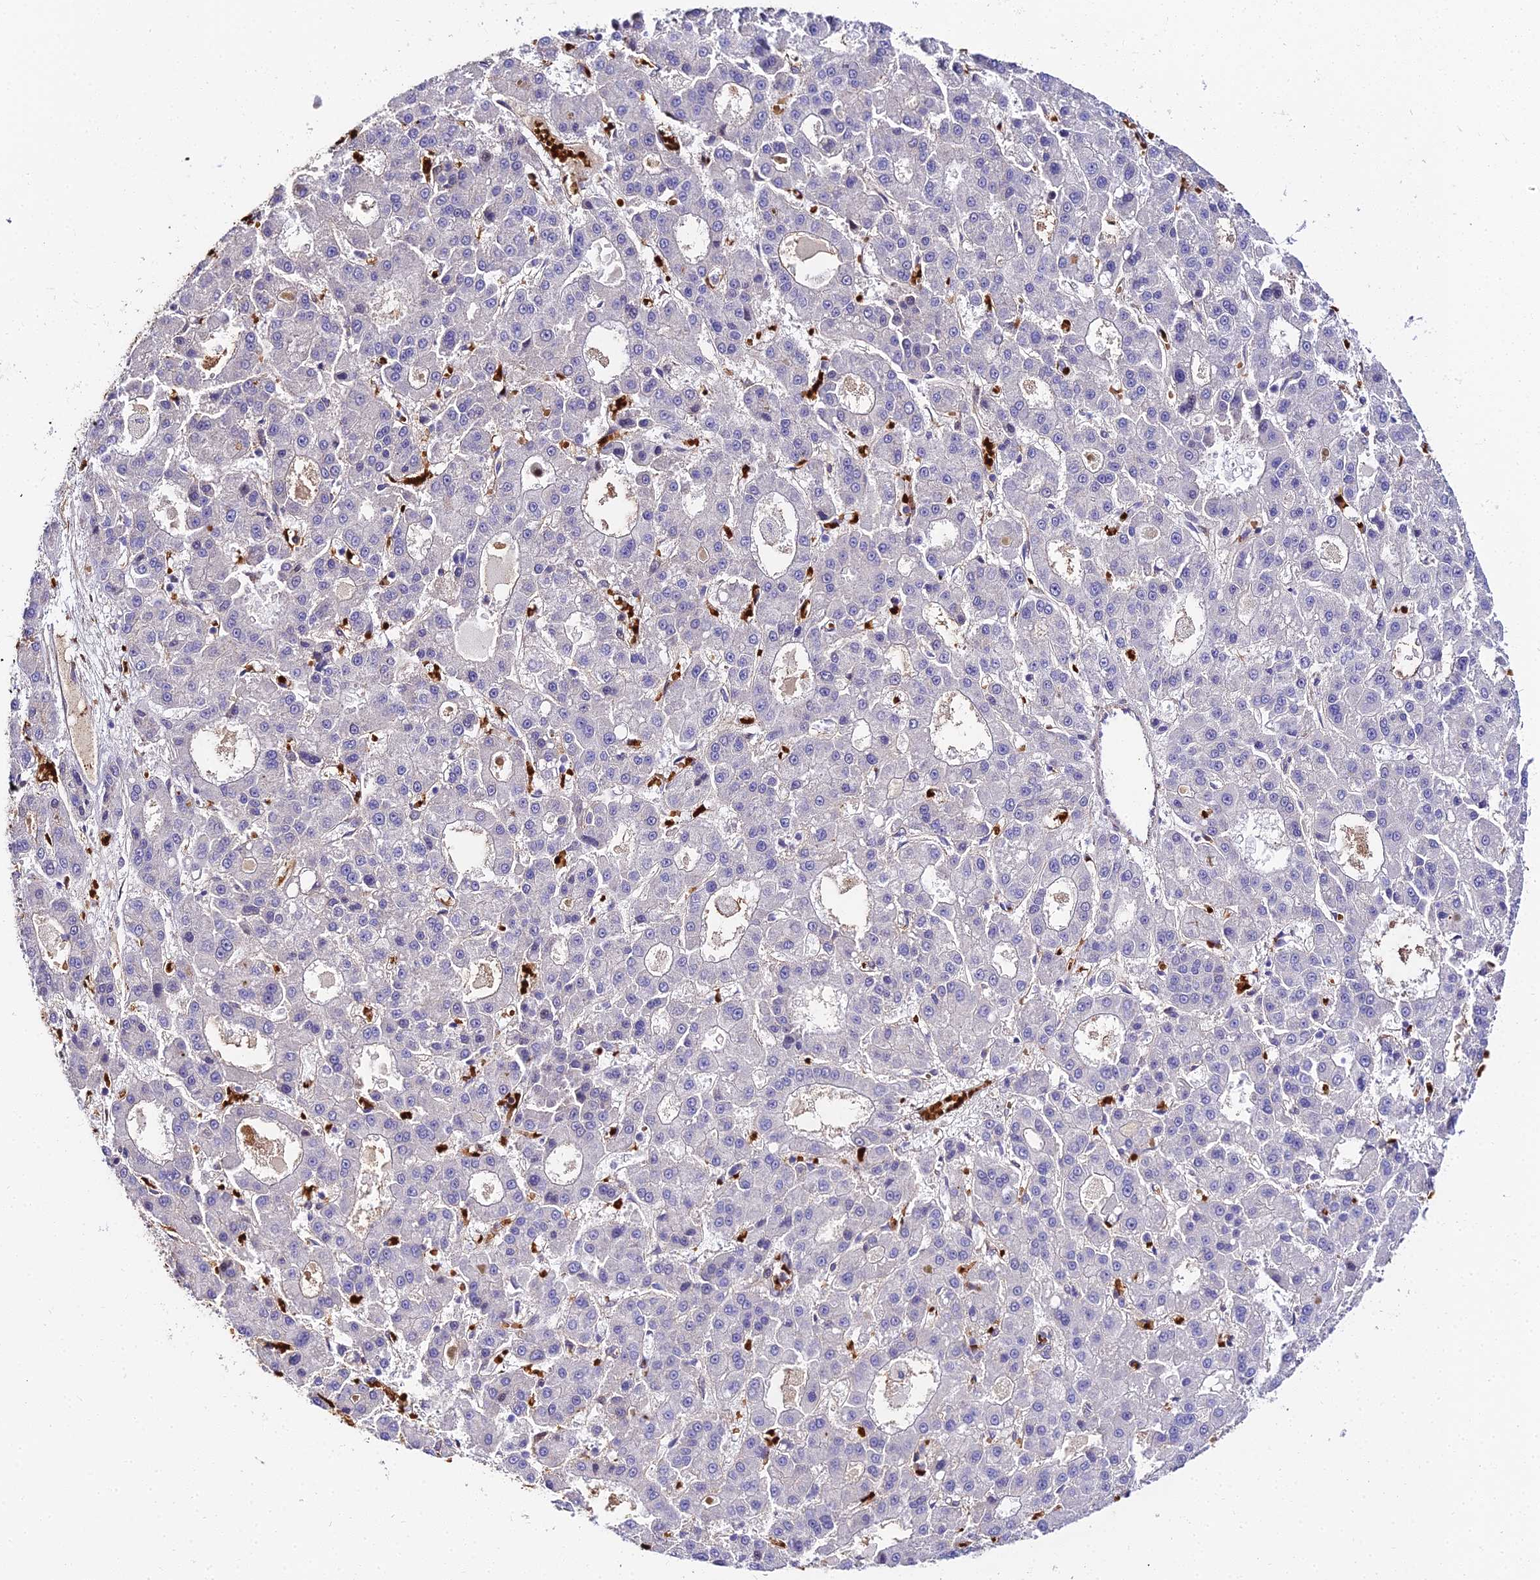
{"staining": {"intensity": "negative", "quantity": "none", "location": "none"}, "tissue": "liver cancer", "cell_type": "Tumor cells", "image_type": "cancer", "snomed": [{"axis": "morphology", "description": "Carcinoma, Hepatocellular, NOS"}, {"axis": "topography", "description": "Liver"}], "caption": "The micrograph shows no staining of tumor cells in liver cancer (hepatocellular carcinoma).", "gene": "BCL9", "patient": {"sex": "male", "age": 70}}